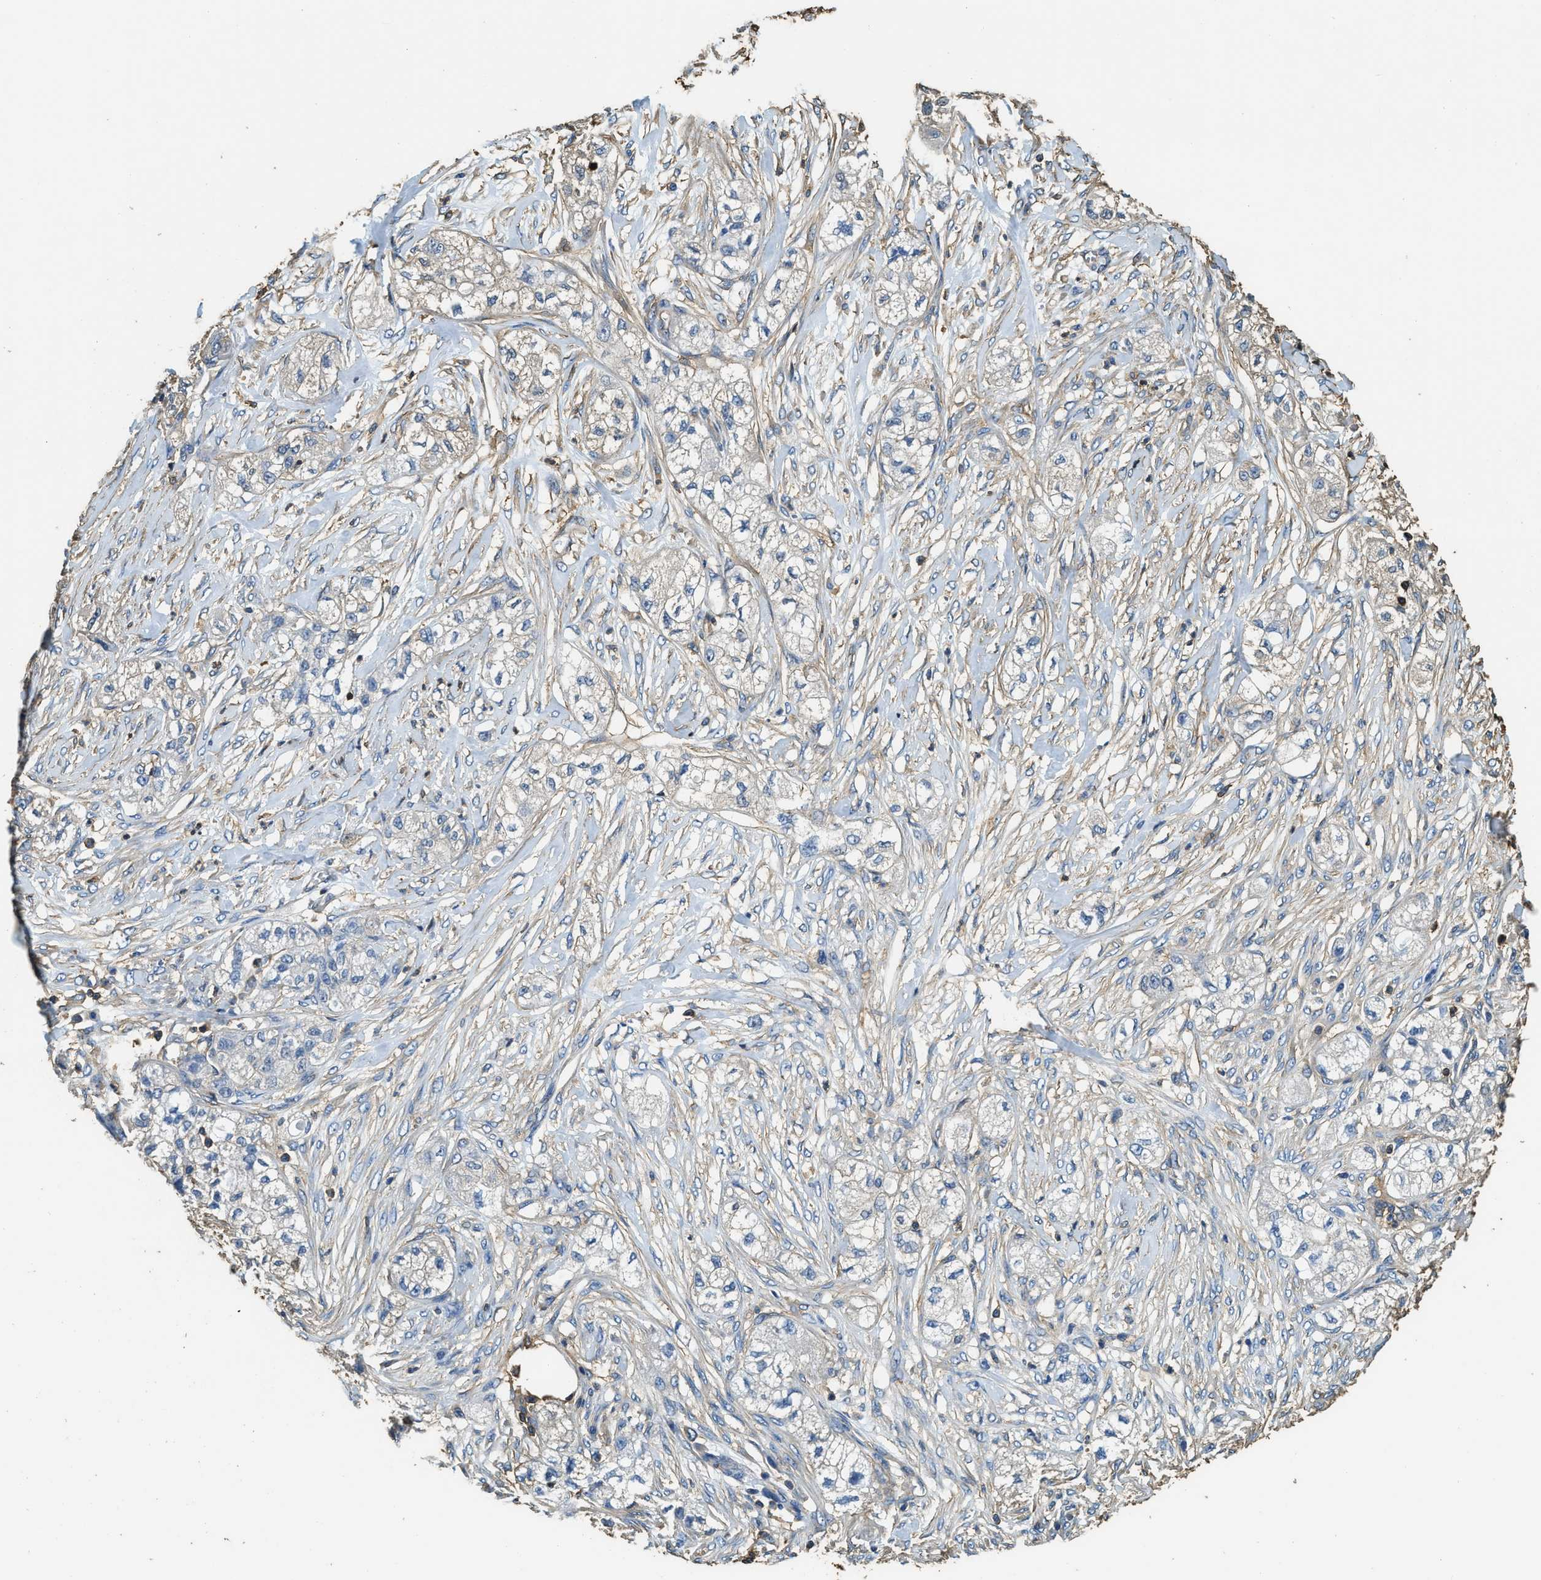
{"staining": {"intensity": "negative", "quantity": "none", "location": "none"}, "tissue": "pancreatic cancer", "cell_type": "Tumor cells", "image_type": "cancer", "snomed": [{"axis": "morphology", "description": "Adenocarcinoma, NOS"}, {"axis": "topography", "description": "Pancreas"}], "caption": "The photomicrograph shows no significant positivity in tumor cells of pancreatic adenocarcinoma.", "gene": "ACCS", "patient": {"sex": "female", "age": 78}}